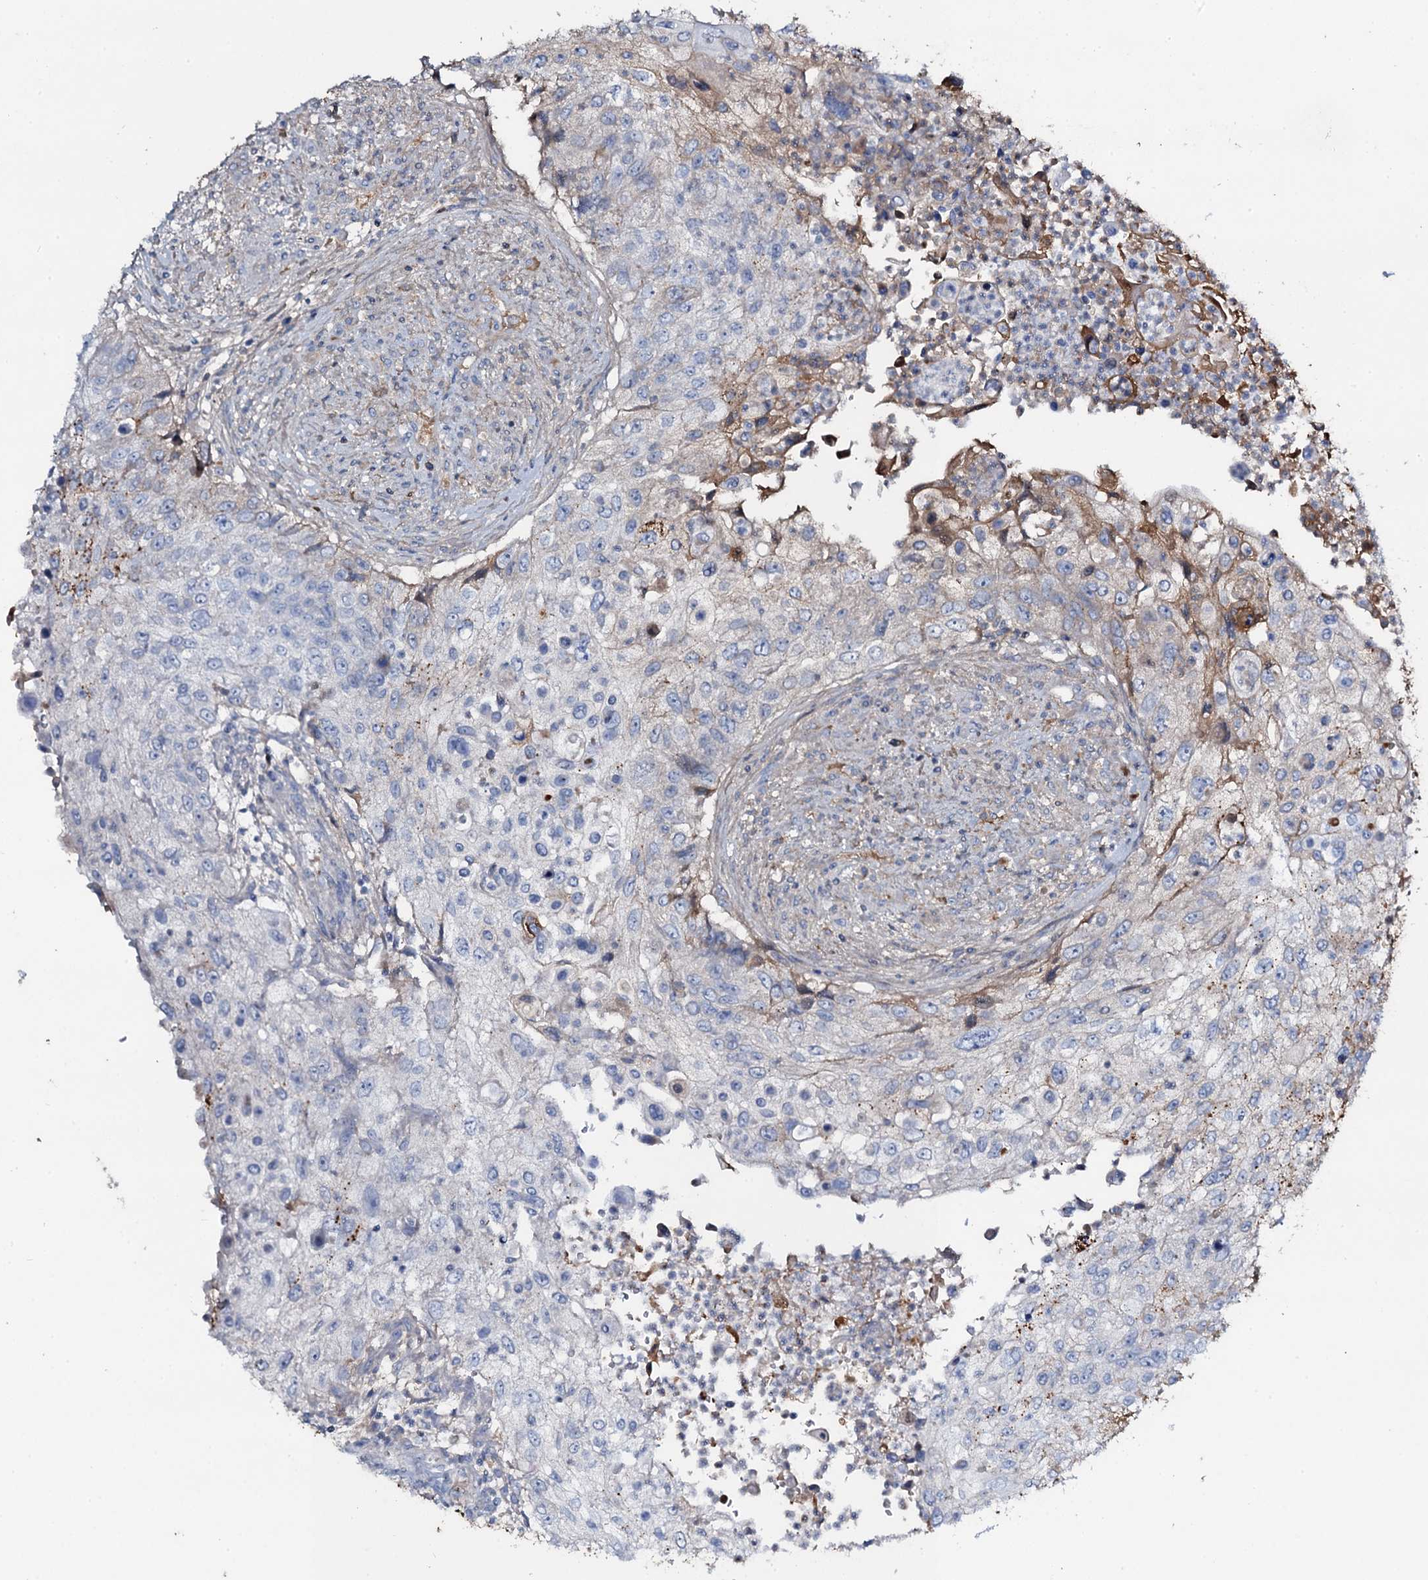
{"staining": {"intensity": "negative", "quantity": "none", "location": "none"}, "tissue": "urothelial cancer", "cell_type": "Tumor cells", "image_type": "cancer", "snomed": [{"axis": "morphology", "description": "Urothelial carcinoma, High grade"}, {"axis": "topography", "description": "Urinary bladder"}], "caption": "Urothelial cancer stained for a protein using immunohistochemistry (IHC) demonstrates no staining tumor cells.", "gene": "EDN1", "patient": {"sex": "female", "age": 60}}